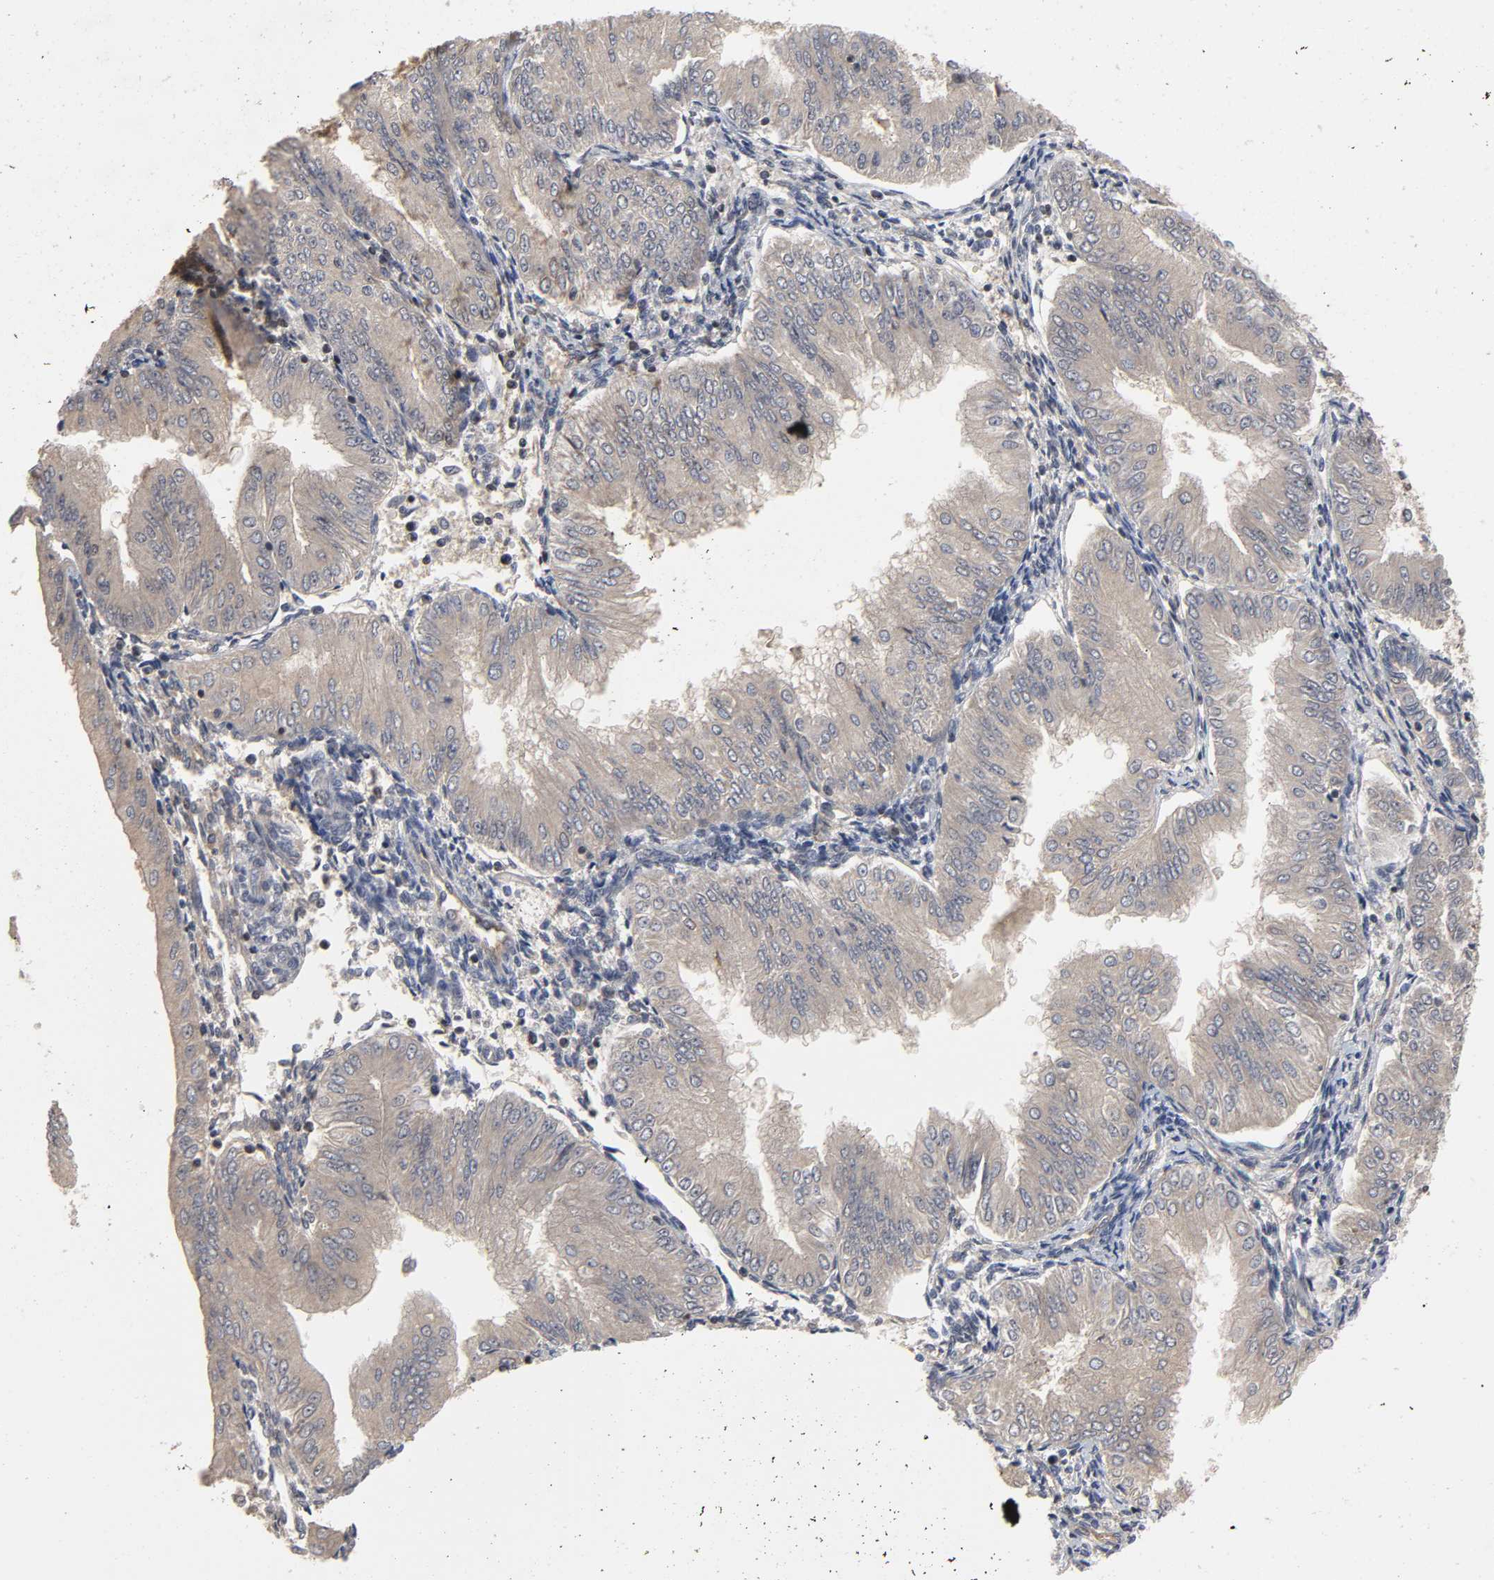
{"staining": {"intensity": "weak", "quantity": ">75%", "location": "cytoplasmic/membranous"}, "tissue": "endometrial cancer", "cell_type": "Tumor cells", "image_type": "cancer", "snomed": [{"axis": "morphology", "description": "Adenocarcinoma, NOS"}, {"axis": "topography", "description": "Endometrium"}], "caption": "This micrograph exhibits immunohistochemistry staining of endometrial adenocarcinoma, with low weak cytoplasmic/membranous staining in about >75% of tumor cells.", "gene": "CPN2", "patient": {"sex": "female", "age": 53}}